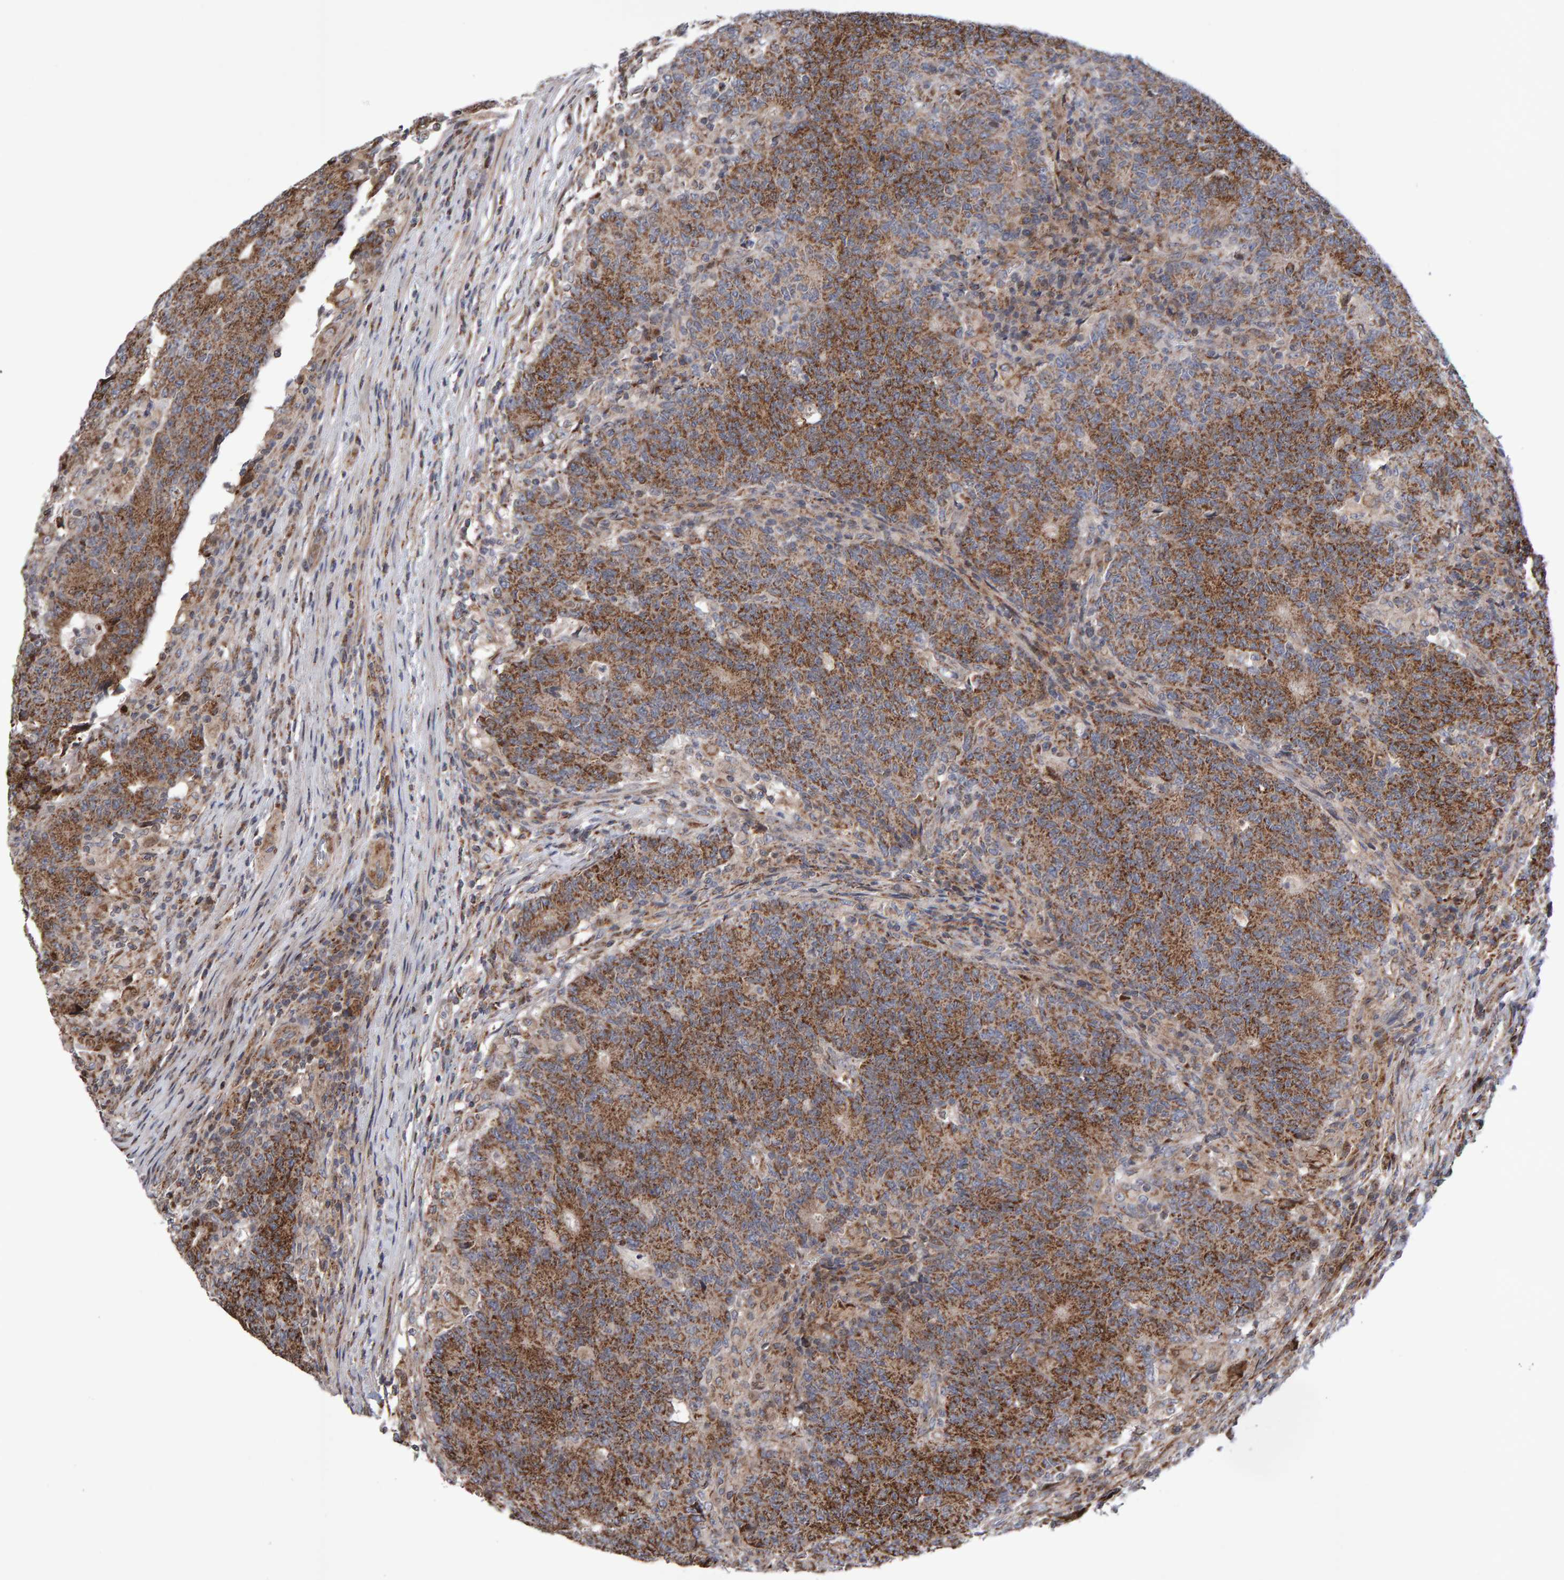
{"staining": {"intensity": "moderate", "quantity": ">75%", "location": "cytoplasmic/membranous"}, "tissue": "colorectal cancer", "cell_type": "Tumor cells", "image_type": "cancer", "snomed": [{"axis": "morphology", "description": "Normal tissue, NOS"}, {"axis": "morphology", "description": "Adenocarcinoma, NOS"}, {"axis": "topography", "description": "Colon"}], "caption": "An immunohistochemistry photomicrograph of tumor tissue is shown. Protein staining in brown highlights moderate cytoplasmic/membranous positivity in adenocarcinoma (colorectal) within tumor cells. (Stains: DAB in brown, nuclei in blue, Microscopy: brightfield microscopy at high magnification).", "gene": "PECR", "patient": {"sex": "female", "age": 75}}